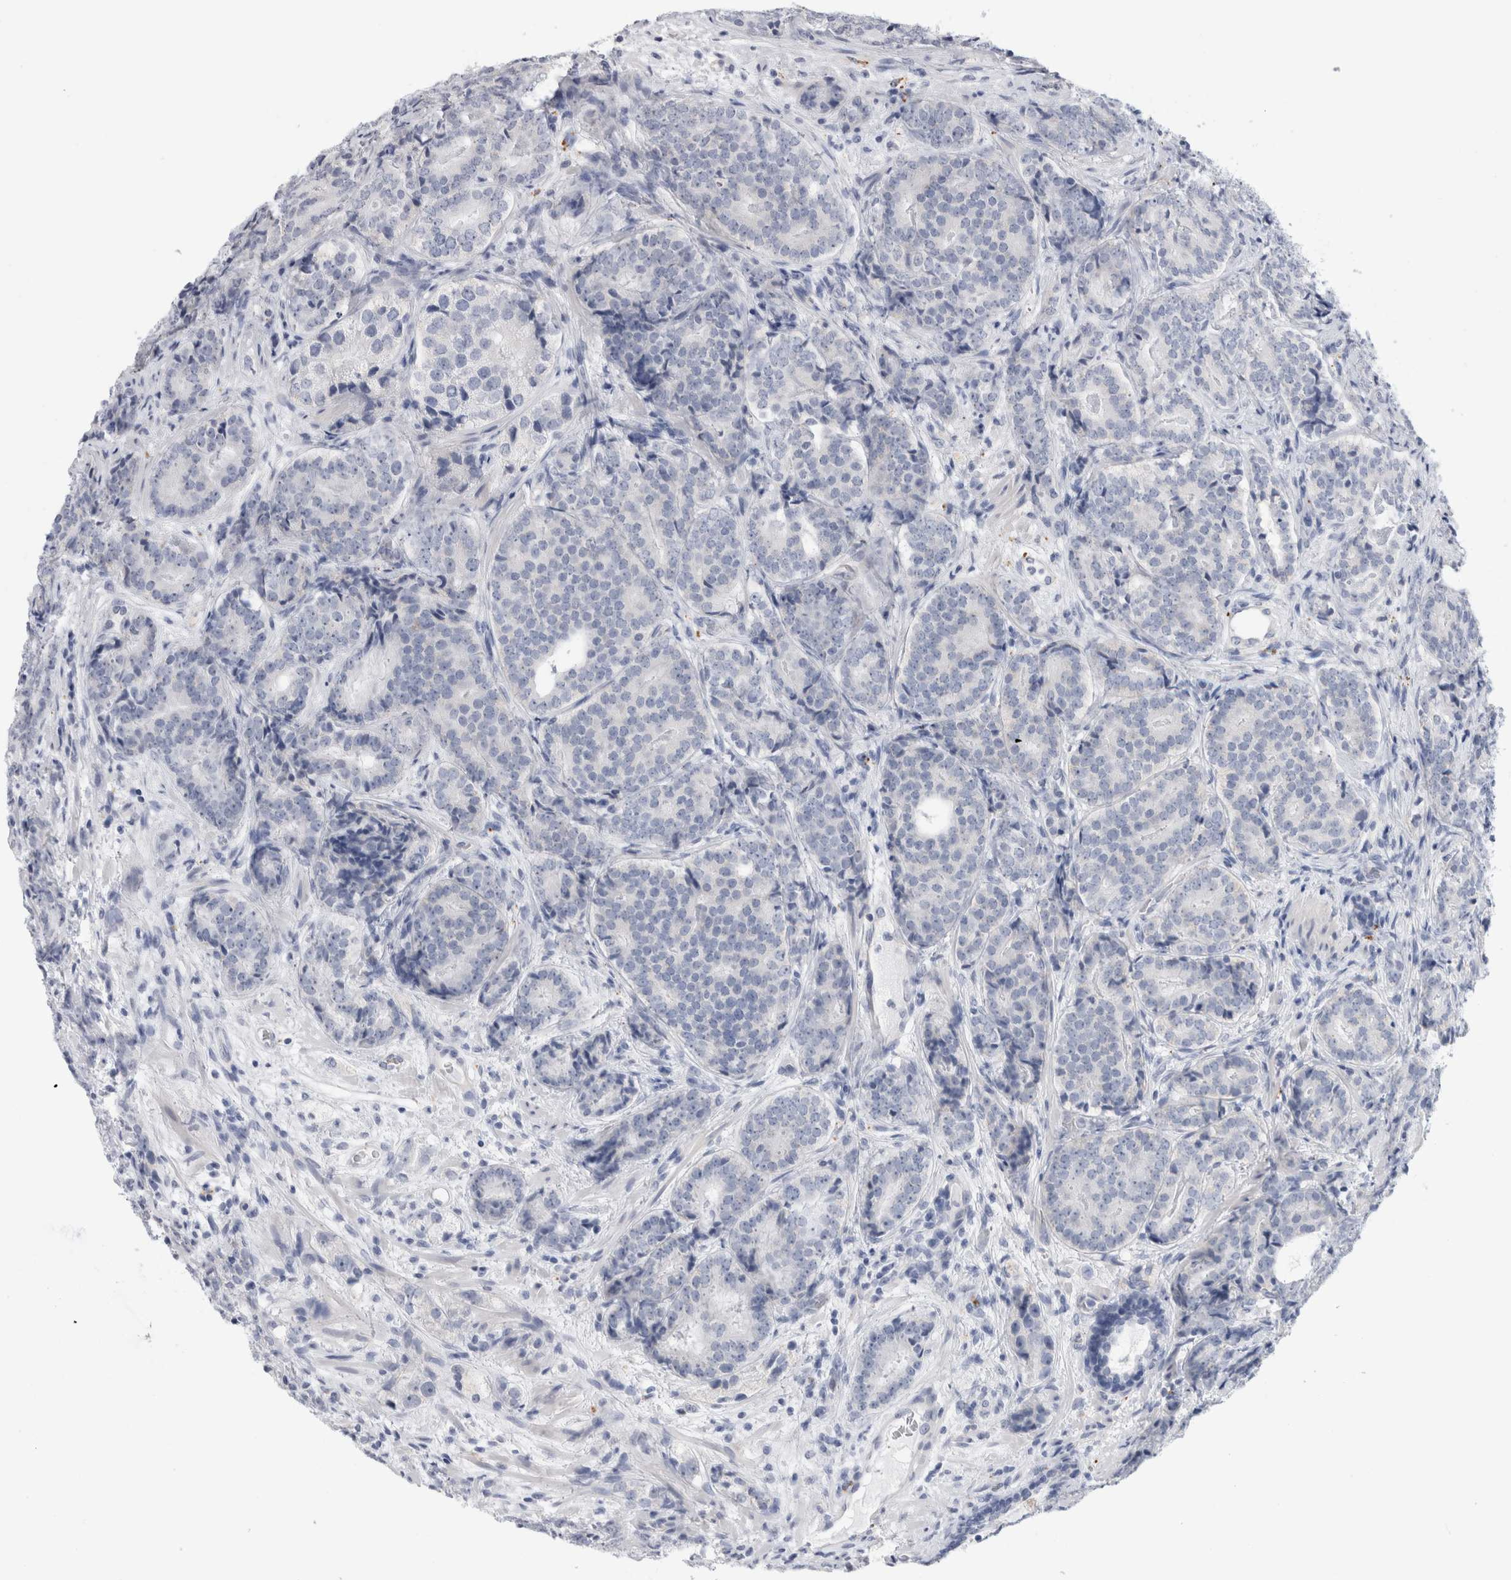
{"staining": {"intensity": "negative", "quantity": "none", "location": "none"}, "tissue": "prostate cancer", "cell_type": "Tumor cells", "image_type": "cancer", "snomed": [{"axis": "morphology", "description": "Adenocarcinoma, High grade"}, {"axis": "topography", "description": "Prostate"}], "caption": "IHC photomicrograph of prostate cancer (high-grade adenocarcinoma) stained for a protein (brown), which shows no expression in tumor cells.", "gene": "ANKMY1", "patient": {"sex": "male", "age": 56}}